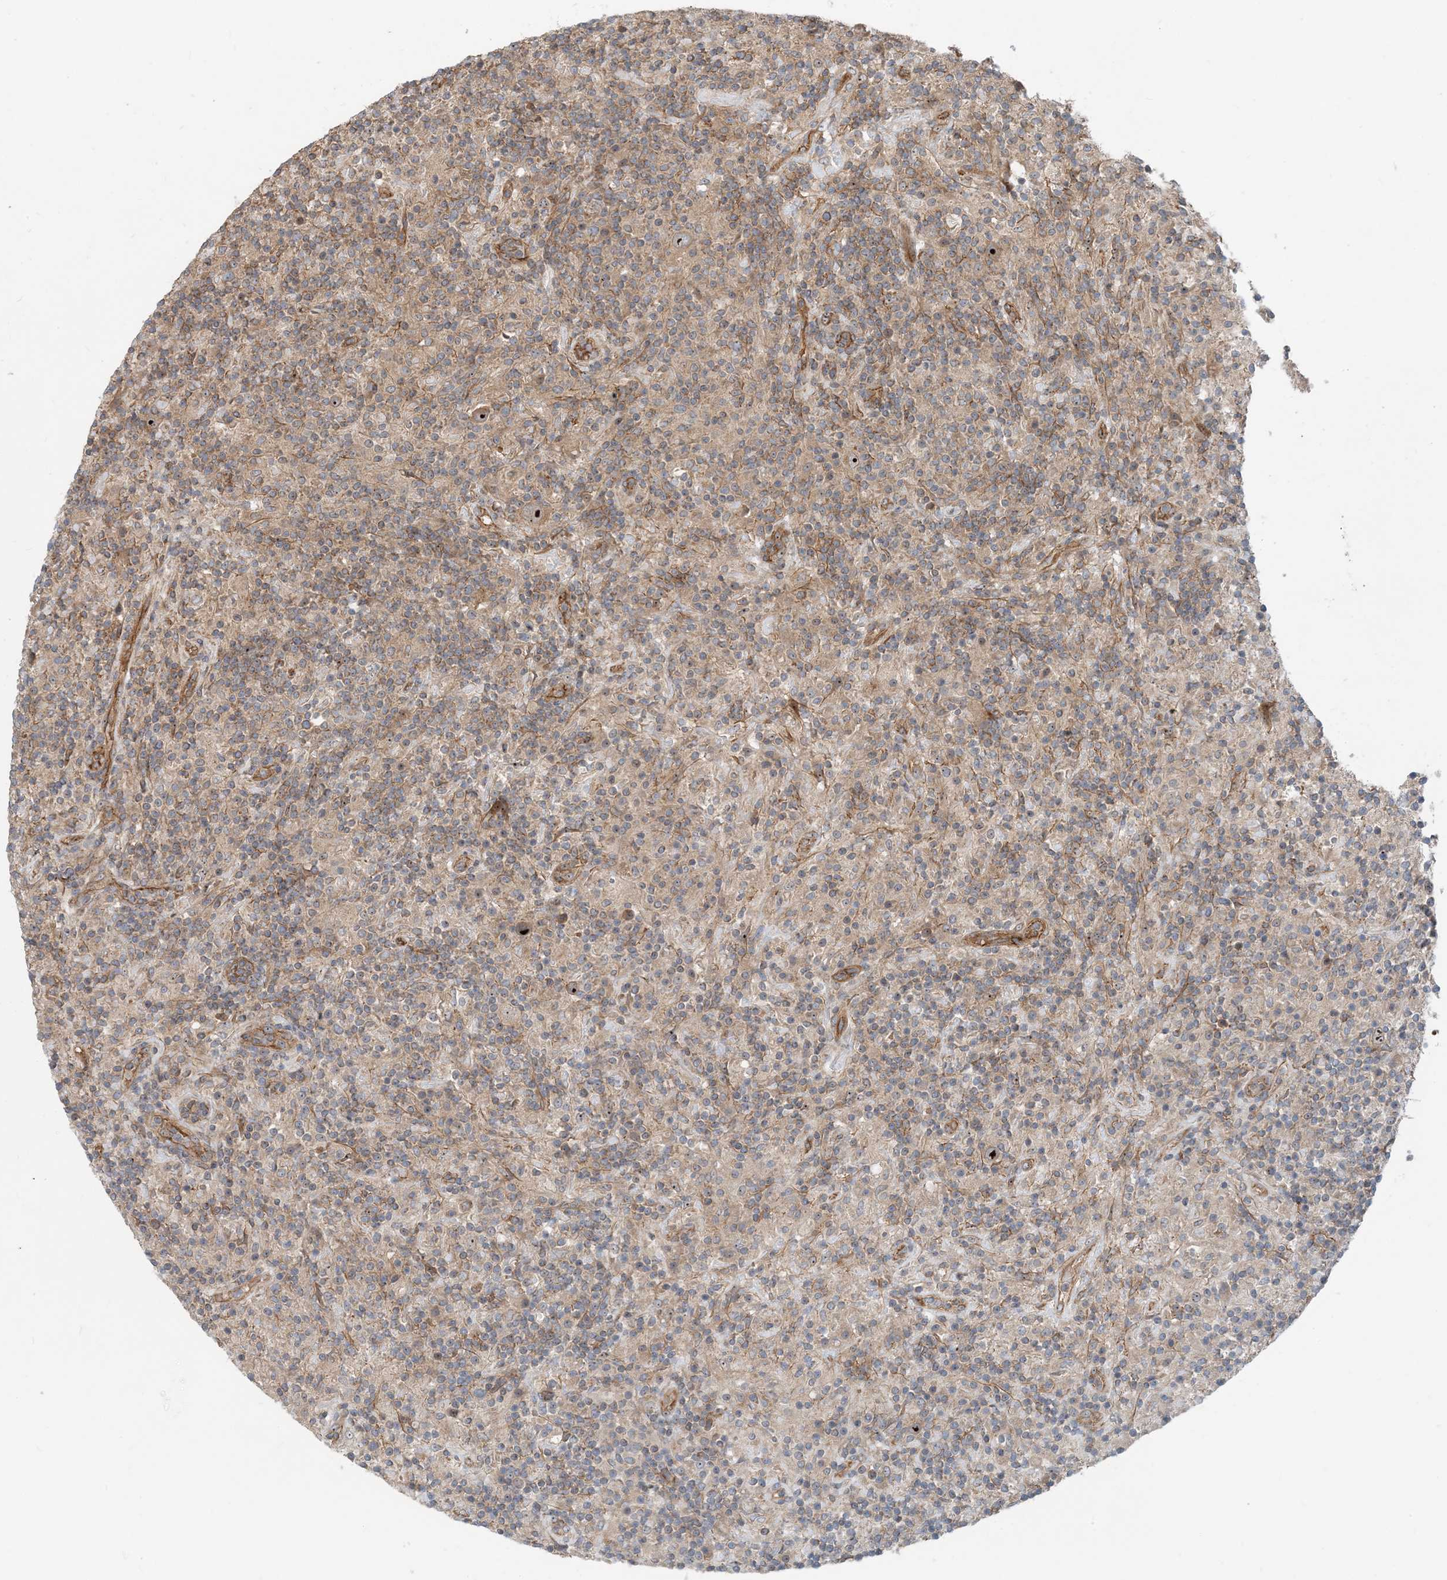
{"staining": {"intensity": "moderate", "quantity": ">75%", "location": "cytoplasmic/membranous,nuclear"}, "tissue": "lymphoma", "cell_type": "Tumor cells", "image_type": "cancer", "snomed": [{"axis": "morphology", "description": "Hodgkin's disease, NOS"}, {"axis": "topography", "description": "Lymph node"}], "caption": "Protein expression analysis of human Hodgkin's disease reveals moderate cytoplasmic/membranous and nuclear staining in approximately >75% of tumor cells. The staining was performed using DAB (3,3'-diaminobenzidine) to visualize the protein expression in brown, while the nuclei were stained in blue with hematoxylin (Magnification: 20x).", "gene": "MYL5", "patient": {"sex": "male", "age": 70}}